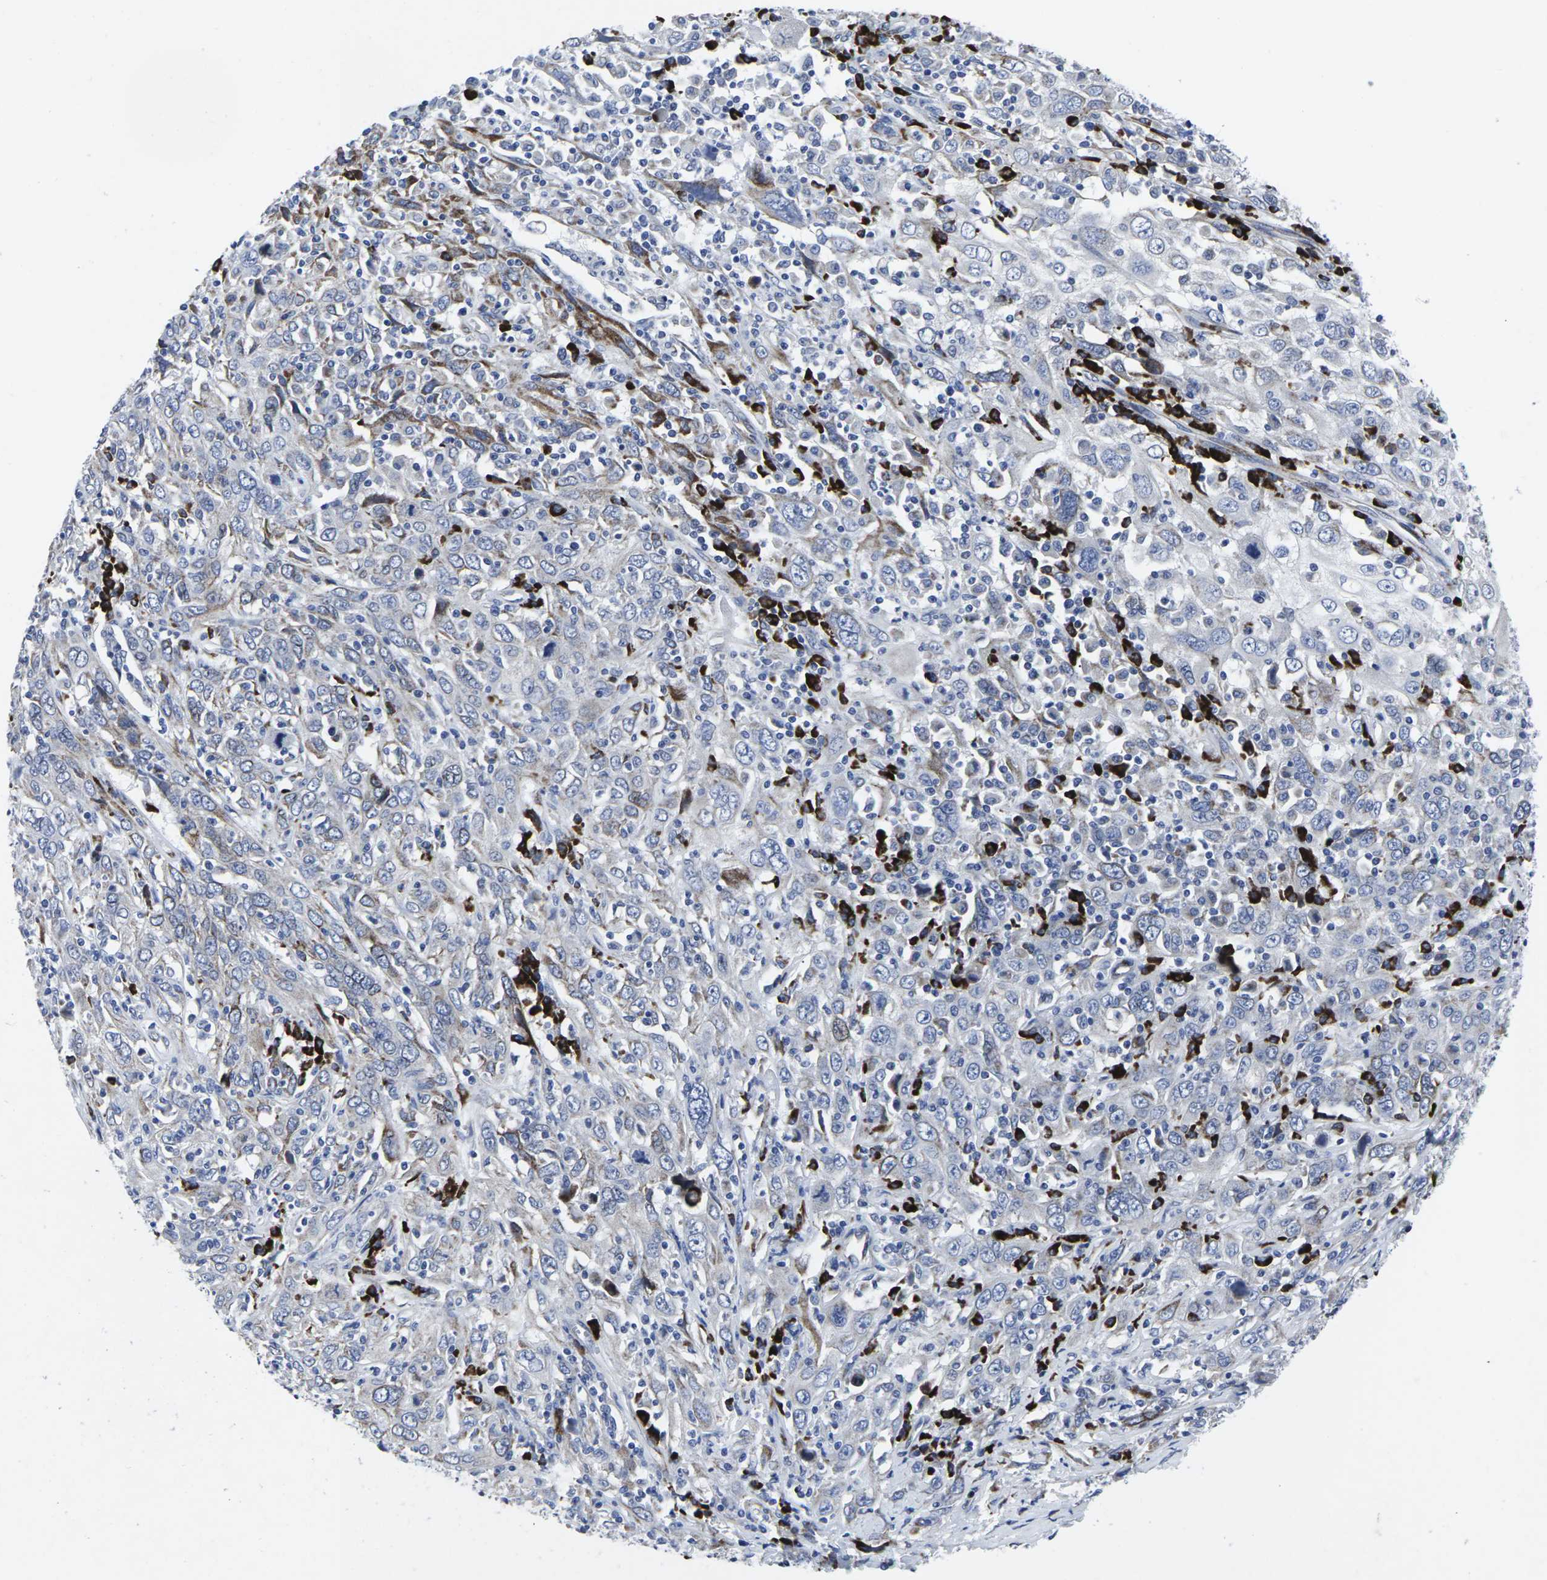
{"staining": {"intensity": "weak", "quantity": "<25%", "location": "cytoplasmic/membranous"}, "tissue": "cervical cancer", "cell_type": "Tumor cells", "image_type": "cancer", "snomed": [{"axis": "morphology", "description": "Squamous cell carcinoma, NOS"}, {"axis": "topography", "description": "Cervix"}], "caption": "High power microscopy photomicrograph of an immunohistochemistry (IHC) photomicrograph of cervical cancer (squamous cell carcinoma), revealing no significant staining in tumor cells. Nuclei are stained in blue.", "gene": "RPN1", "patient": {"sex": "female", "age": 46}}